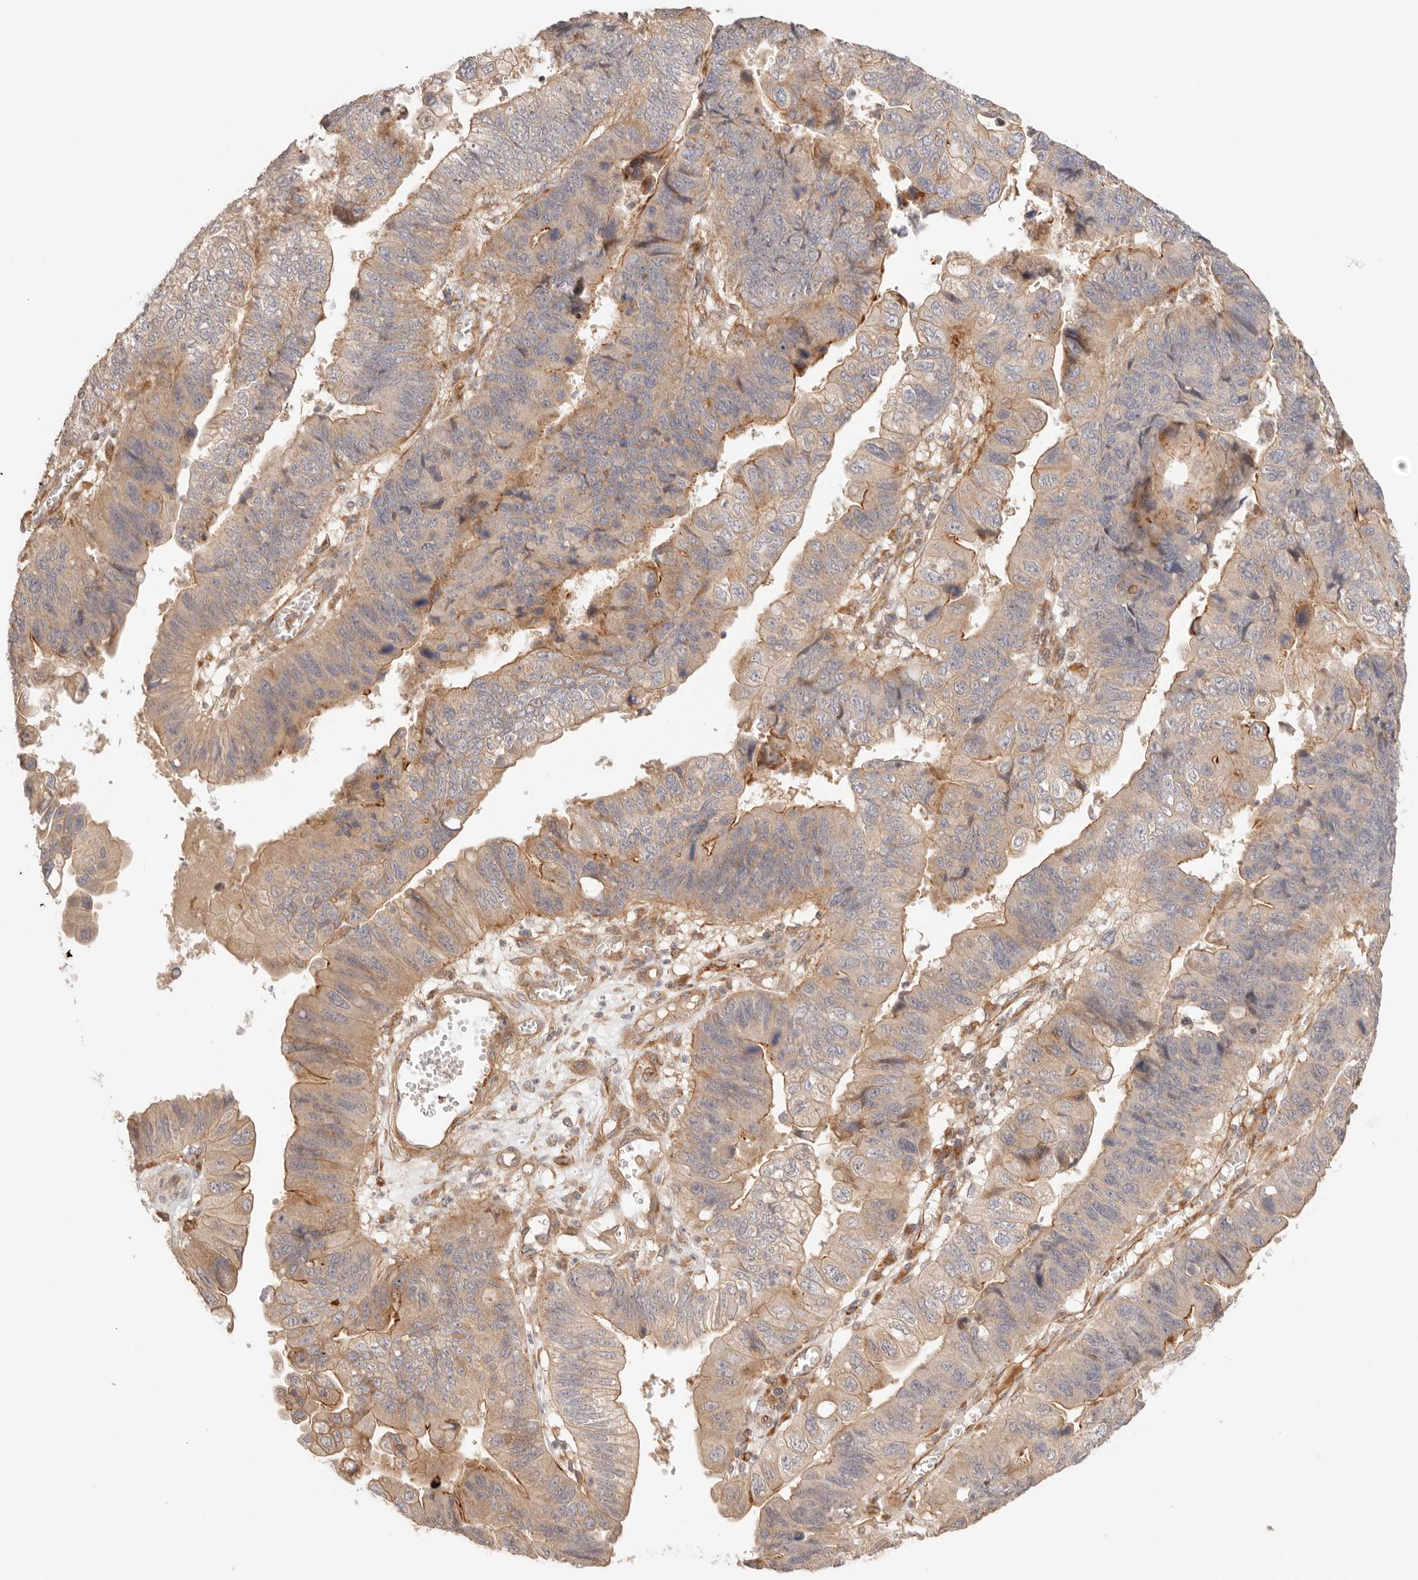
{"staining": {"intensity": "moderate", "quantity": "25%-75%", "location": "cytoplasmic/membranous"}, "tissue": "stomach cancer", "cell_type": "Tumor cells", "image_type": "cancer", "snomed": [{"axis": "morphology", "description": "Adenocarcinoma, NOS"}, {"axis": "topography", "description": "Stomach"}], "caption": "An immunohistochemistry (IHC) micrograph of neoplastic tissue is shown. Protein staining in brown labels moderate cytoplasmic/membranous positivity in stomach cancer (adenocarcinoma) within tumor cells.", "gene": "IL1R2", "patient": {"sex": "male", "age": 59}}